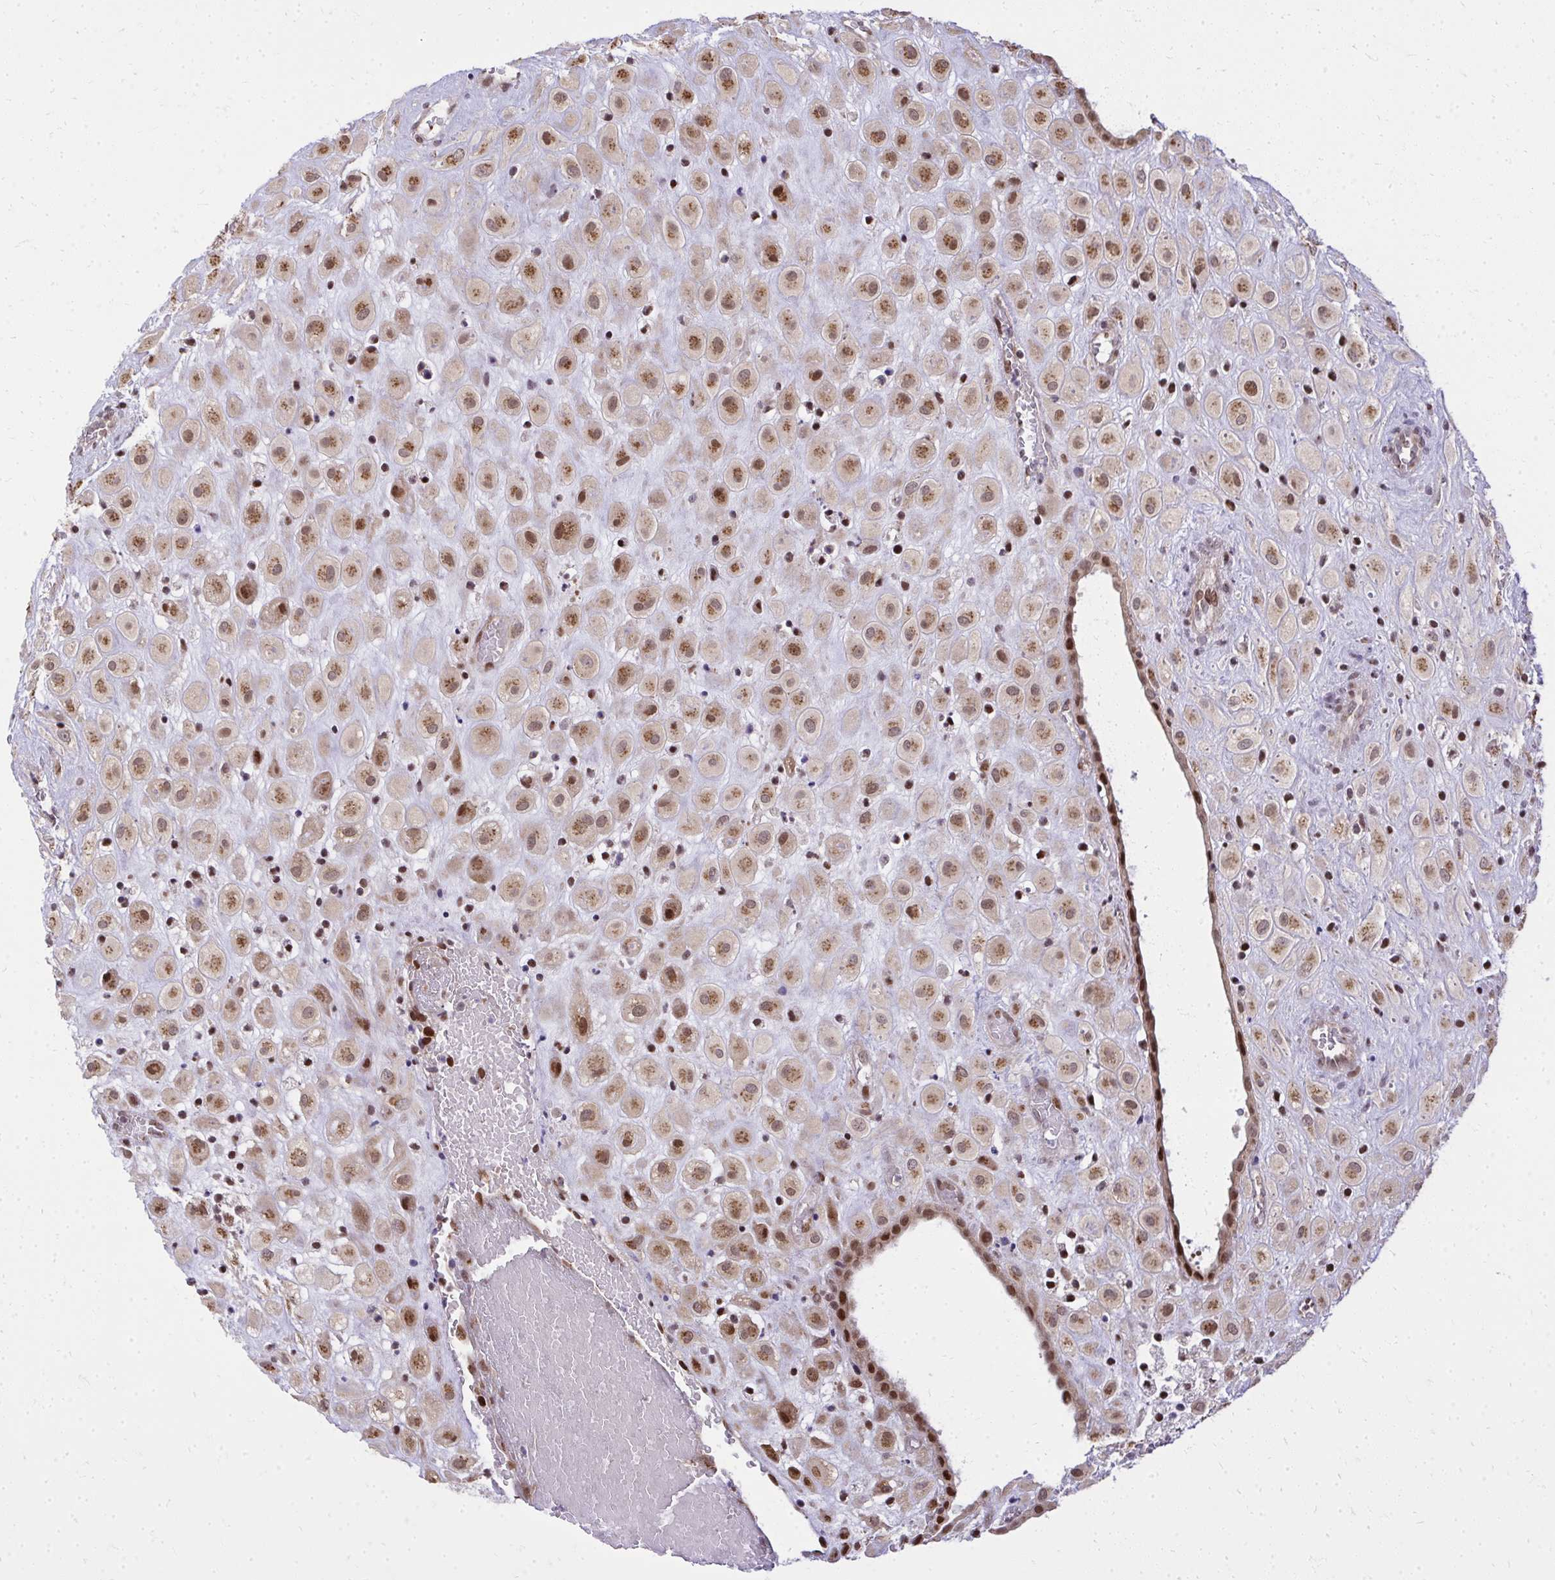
{"staining": {"intensity": "moderate", "quantity": ">75%", "location": "cytoplasmic/membranous,nuclear"}, "tissue": "placenta", "cell_type": "Decidual cells", "image_type": "normal", "snomed": [{"axis": "morphology", "description": "Normal tissue, NOS"}, {"axis": "topography", "description": "Placenta"}], "caption": "Immunohistochemical staining of normal human placenta displays moderate cytoplasmic/membranous,nuclear protein positivity in about >75% of decidual cells.", "gene": "PIGY", "patient": {"sex": "female", "age": 24}}